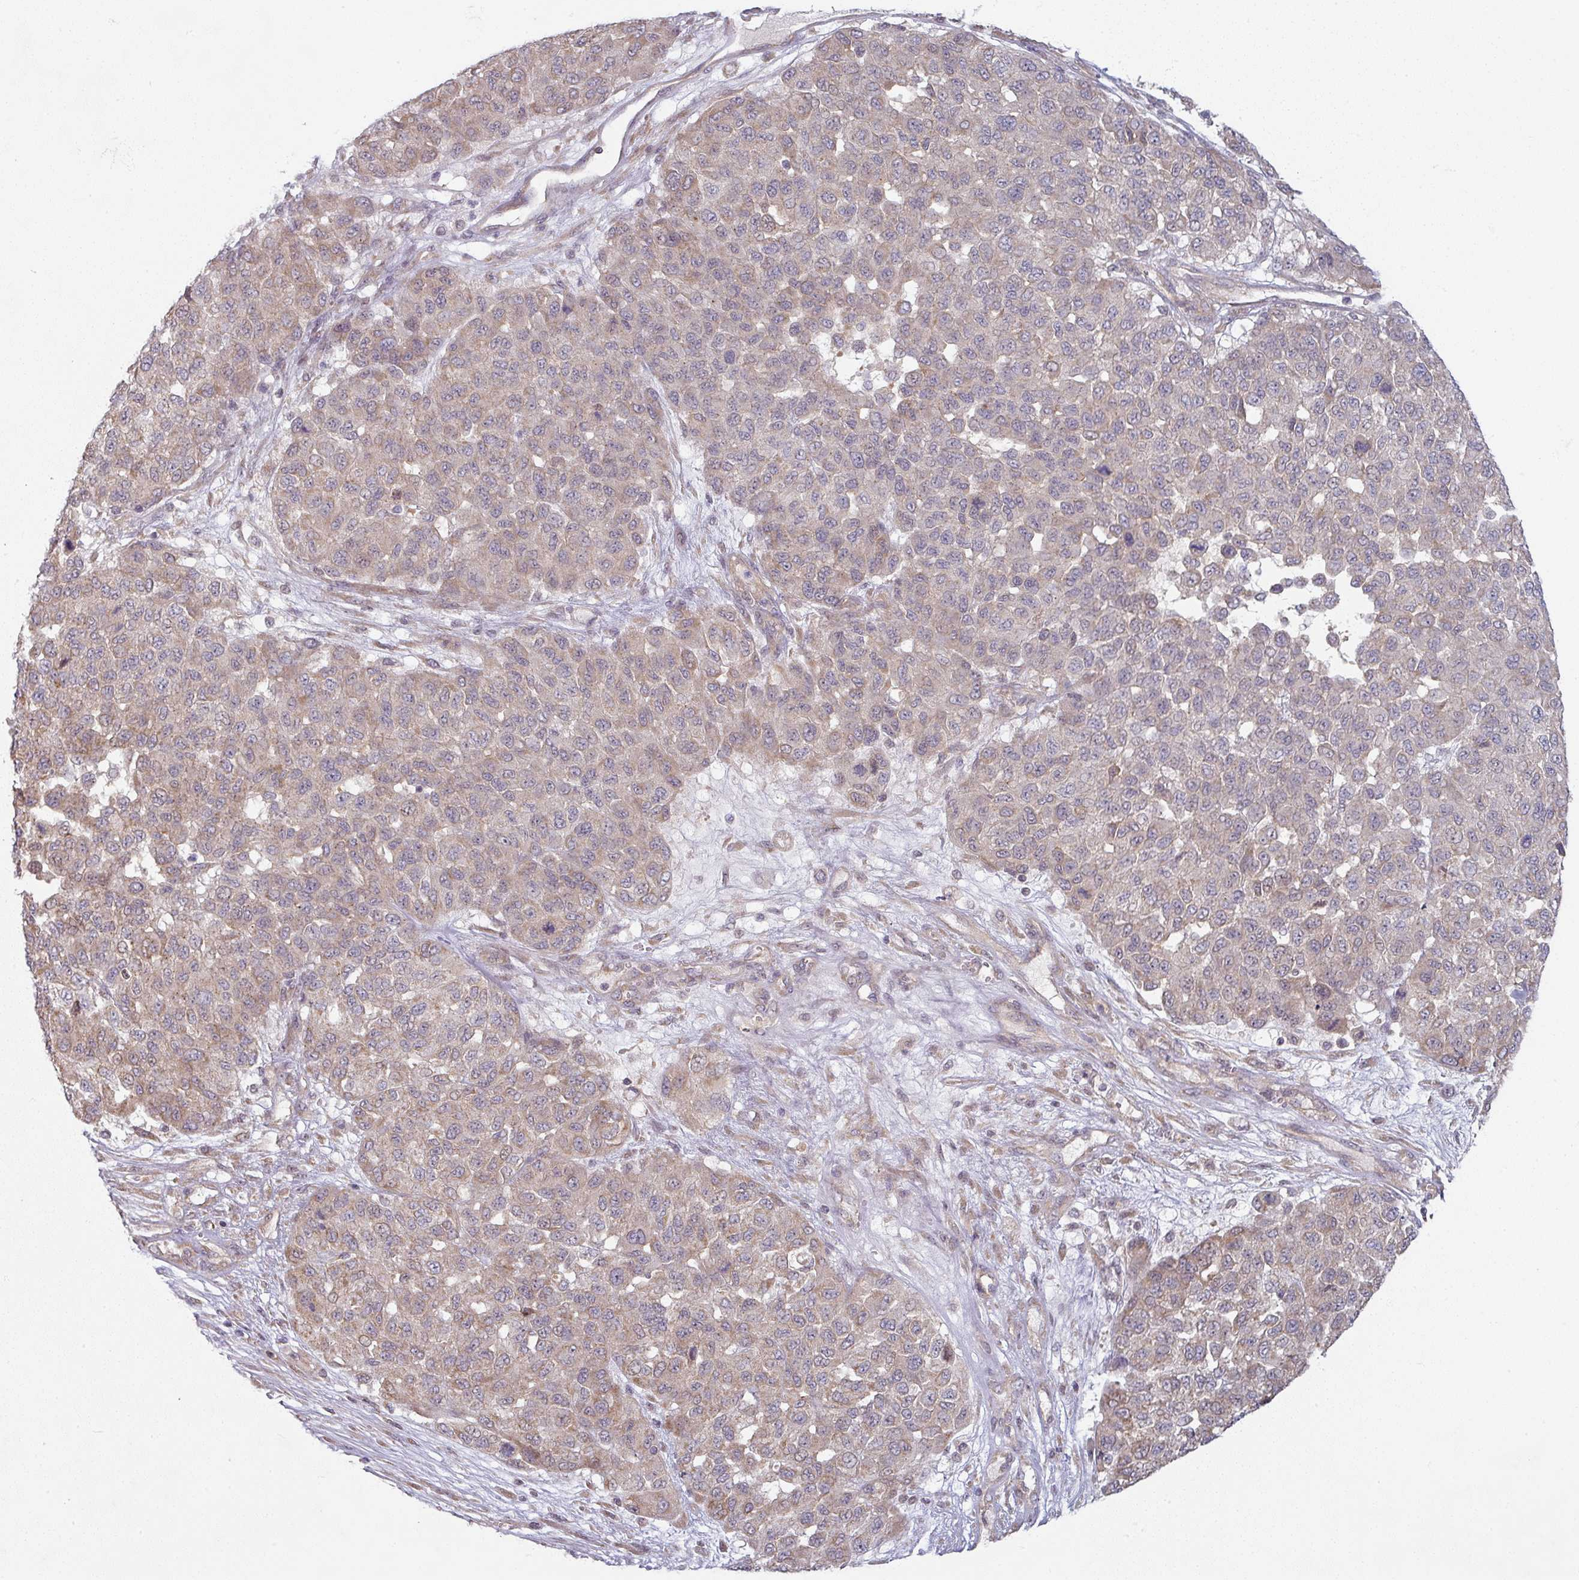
{"staining": {"intensity": "weak", "quantity": "25%-75%", "location": "cytoplasmic/membranous"}, "tissue": "melanoma", "cell_type": "Tumor cells", "image_type": "cancer", "snomed": [{"axis": "morphology", "description": "Malignant melanoma, NOS"}, {"axis": "topography", "description": "Skin"}], "caption": "A brown stain labels weak cytoplasmic/membranous expression of a protein in malignant melanoma tumor cells. The protein is shown in brown color, while the nuclei are stained blue.", "gene": "PLEKHJ1", "patient": {"sex": "male", "age": 62}}